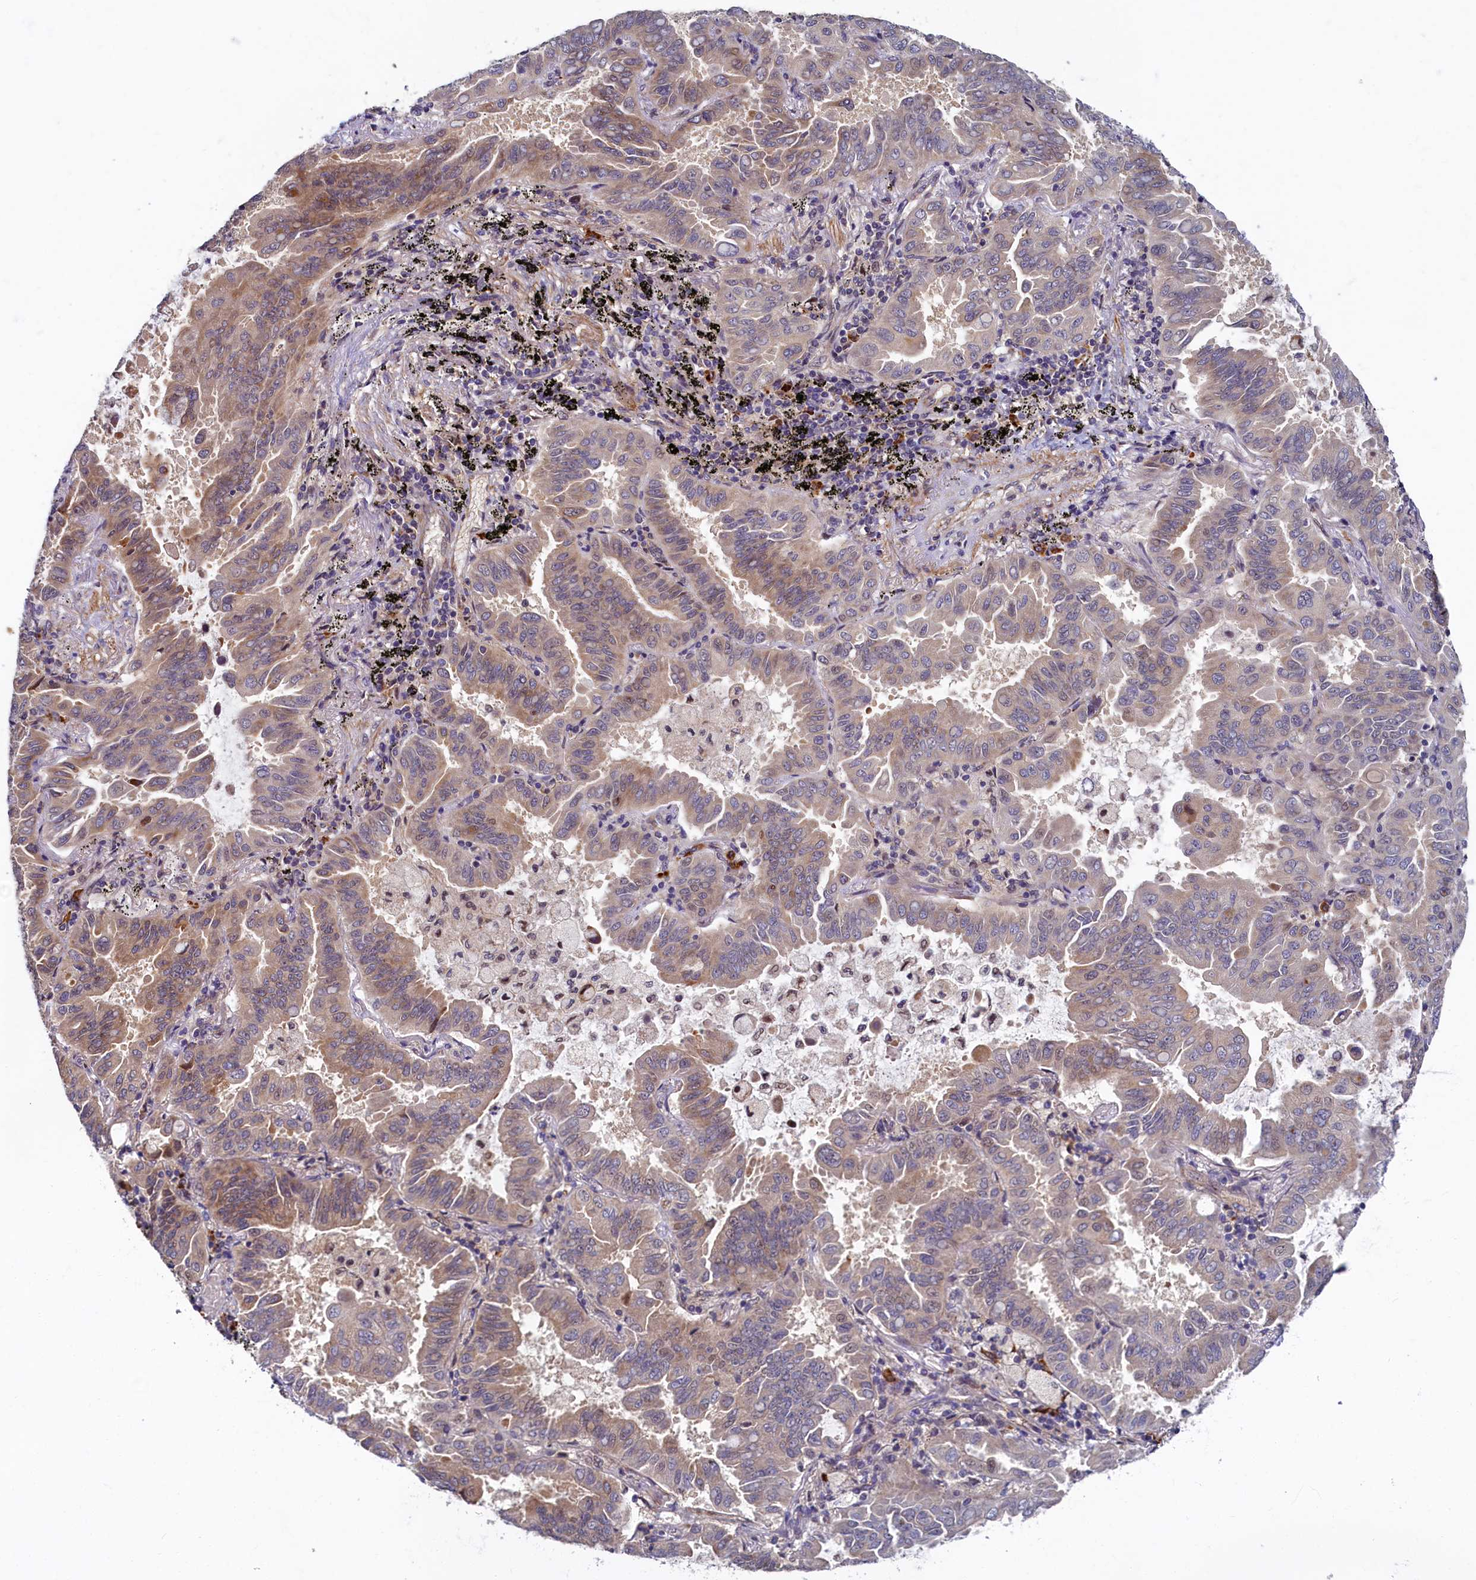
{"staining": {"intensity": "weak", "quantity": "25%-75%", "location": "cytoplasmic/membranous"}, "tissue": "lung cancer", "cell_type": "Tumor cells", "image_type": "cancer", "snomed": [{"axis": "morphology", "description": "Adenocarcinoma, NOS"}, {"axis": "topography", "description": "Lung"}], "caption": "DAB immunohistochemical staining of lung cancer (adenocarcinoma) reveals weak cytoplasmic/membranous protein positivity in approximately 25%-75% of tumor cells. (brown staining indicates protein expression, while blue staining denotes nuclei).", "gene": "SLC16A14", "patient": {"sex": "male", "age": 64}}